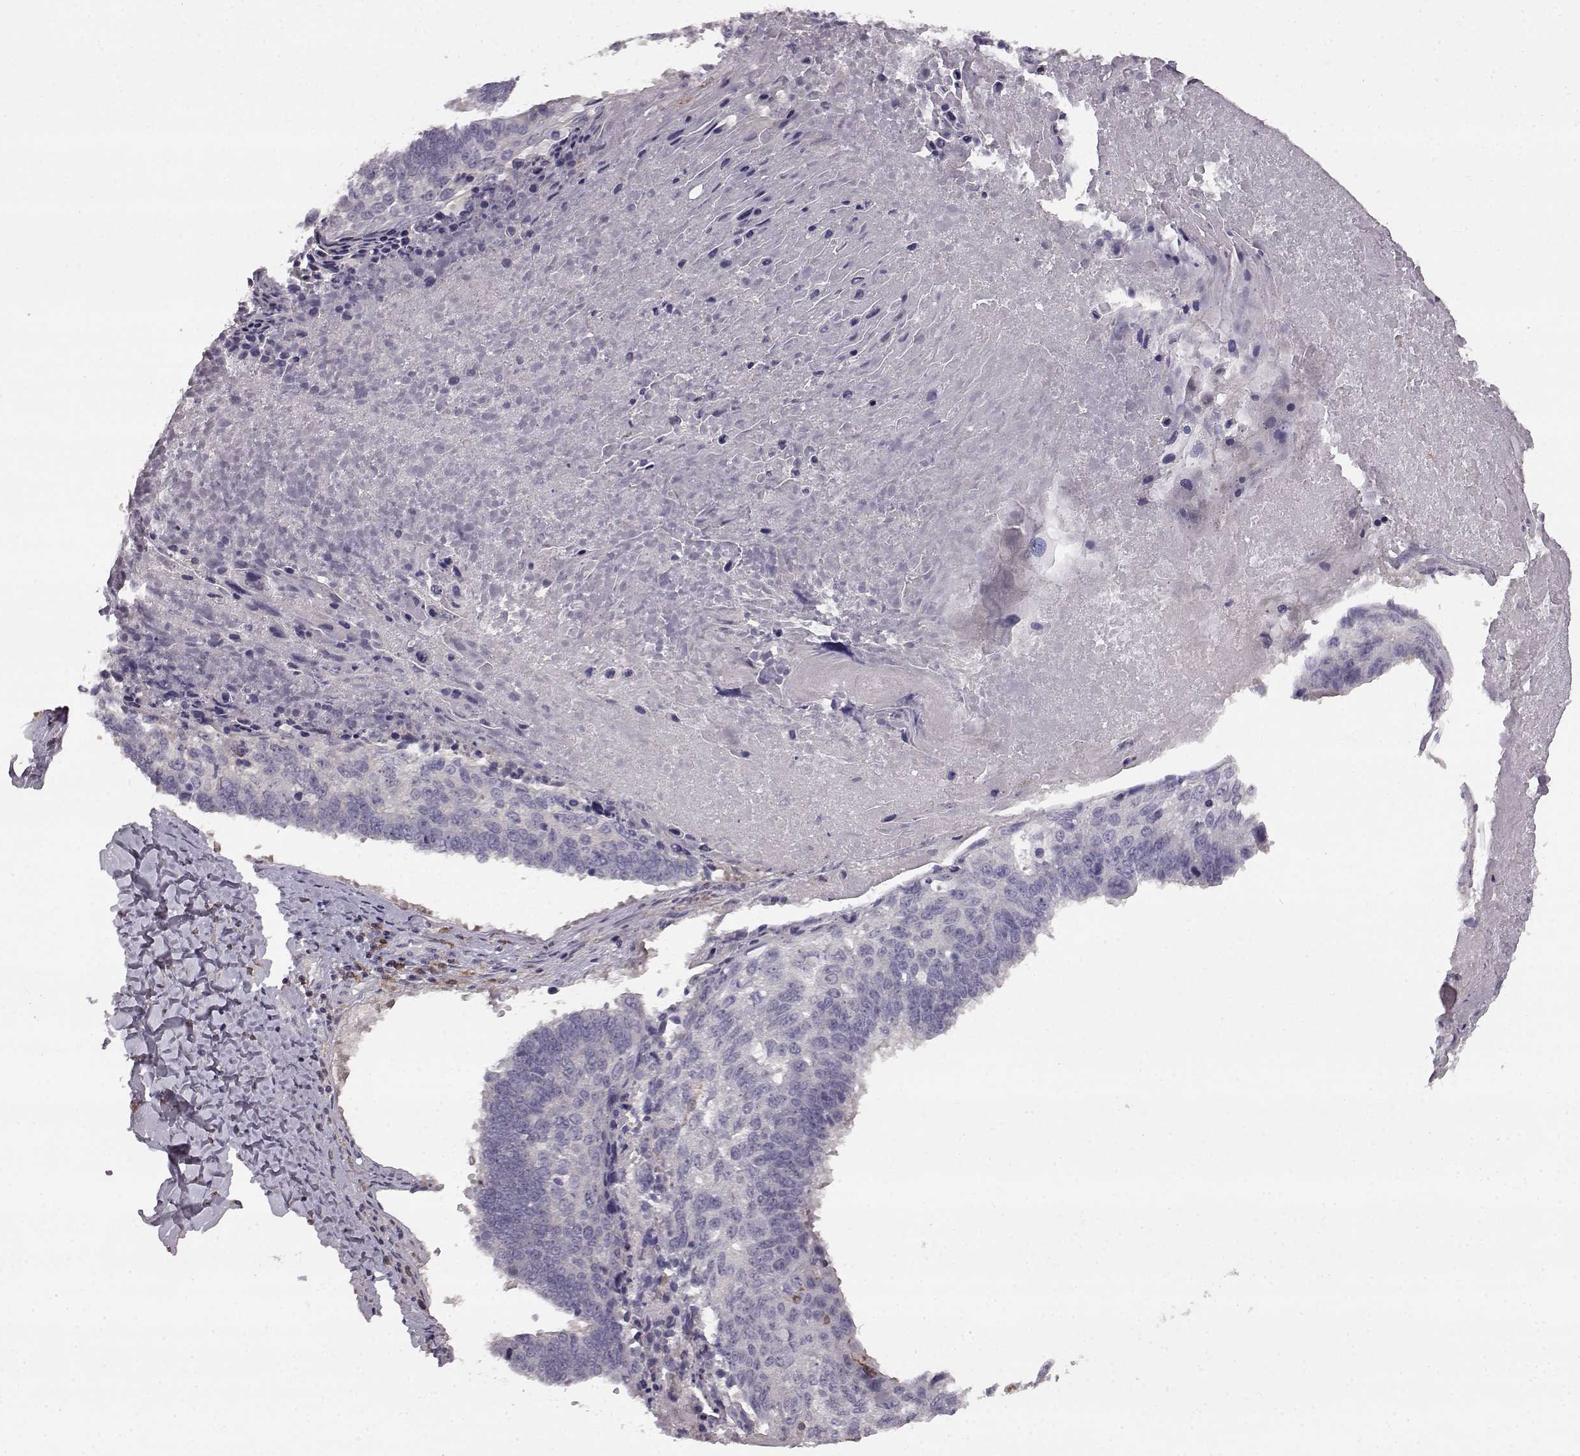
{"staining": {"intensity": "negative", "quantity": "none", "location": "none"}, "tissue": "lung cancer", "cell_type": "Tumor cells", "image_type": "cancer", "snomed": [{"axis": "morphology", "description": "Squamous cell carcinoma, NOS"}, {"axis": "topography", "description": "Lung"}], "caption": "A micrograph of lung cancer stained for a protein exhibits no brown staining in tumor cells.", "gene": "SPAG17", "patient": {"sex": "male", "age": 73}}